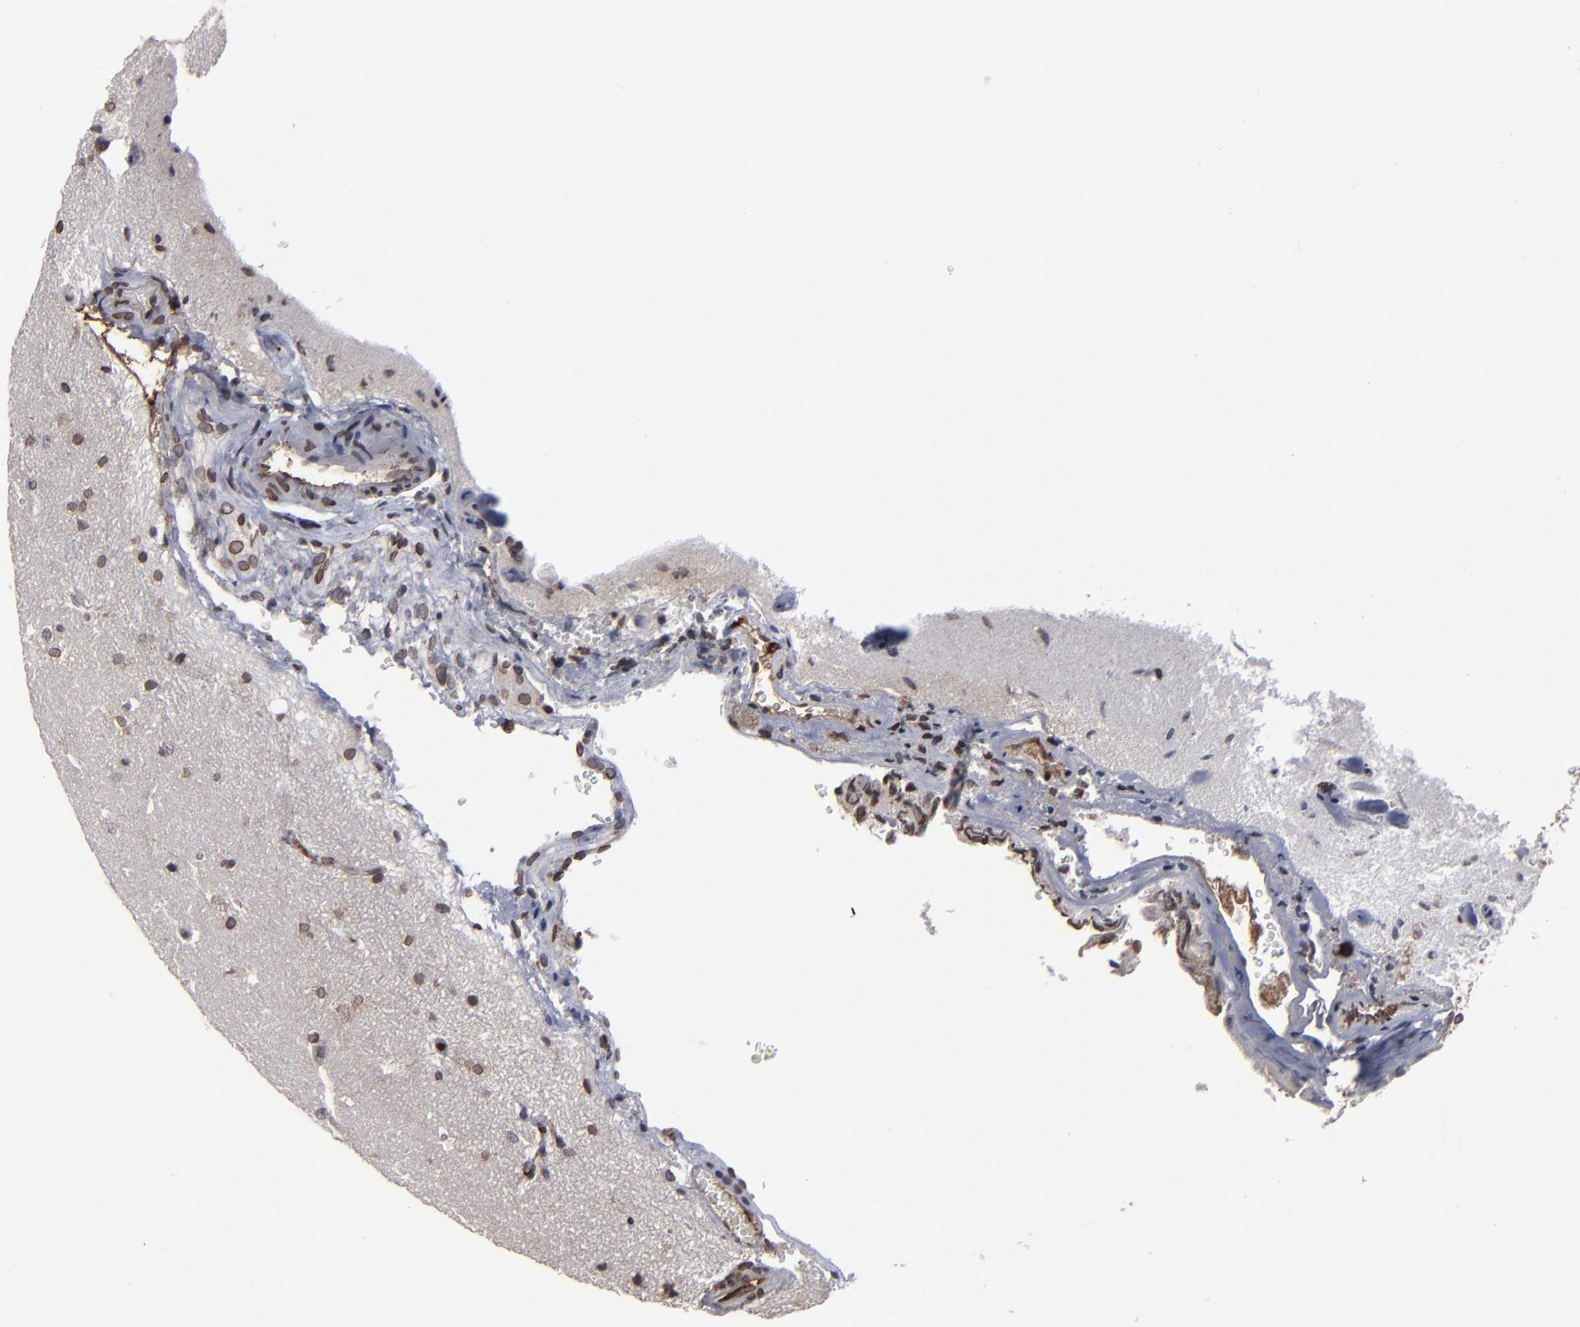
{"staining": {"intensity": "weak", "quantity": "<25%", "location": "nuclear"}, "tissue": "glioma", "cell_type": "Tumor cells", "image_type": "cancer", "snomed": [{"axis": "morphology", "description": "Glioma, malignant, Low grade"}, {"axis": "topography", "description": "Cerebral cortex"}], "caption": "The micrograph displays no staining of tumor cells in malignant glioma (low-grade).", "gene": "BAZ1A", "patient": {"sex": "female", "age": 47}}